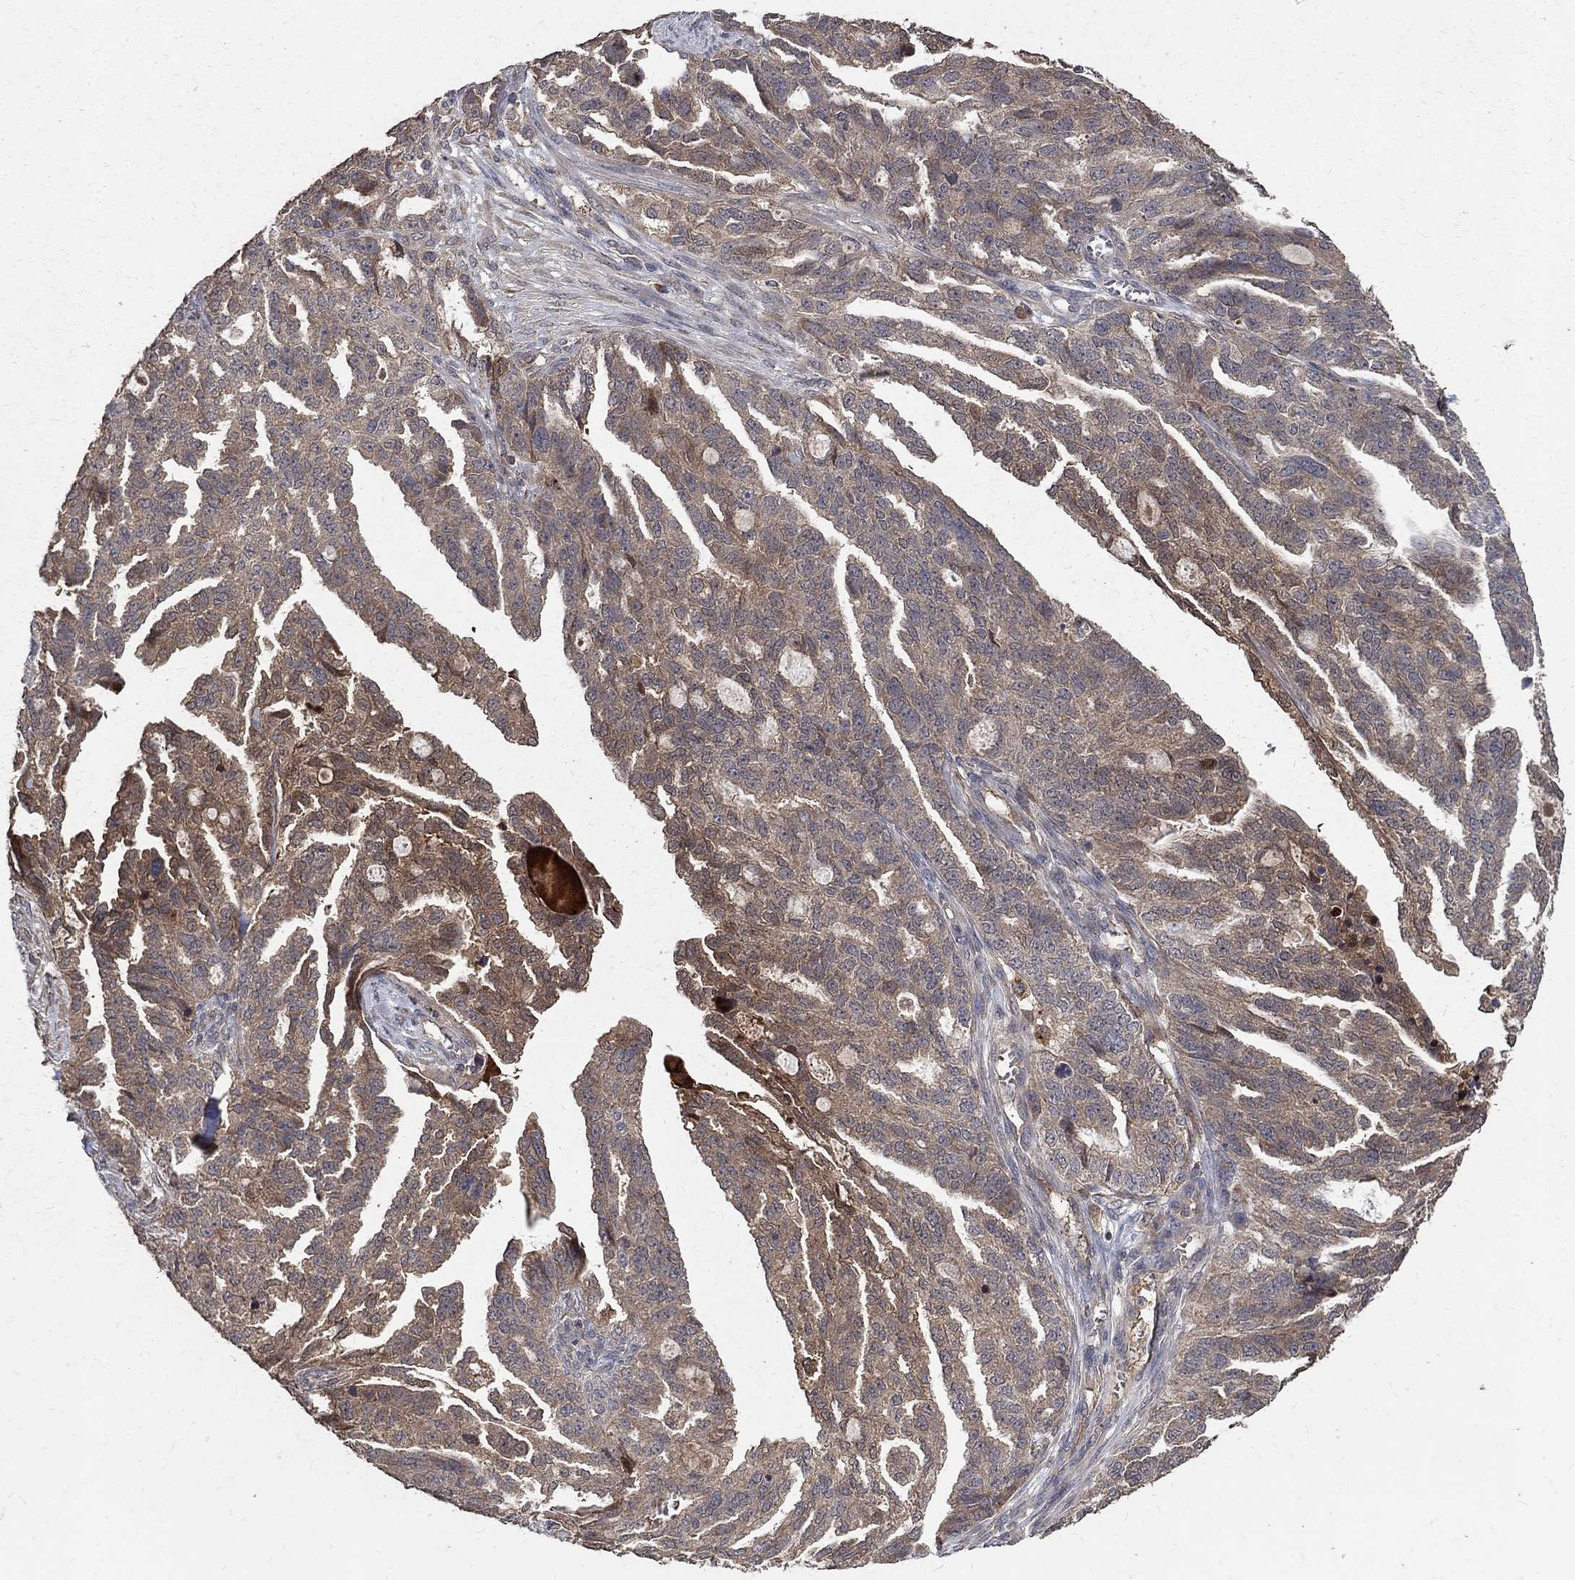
{"staining": {"intensity": "weak", "quantity": "25%-75%", "location": "cytoplasmic/membranous"}, "tissue": "ovarian cancer", "cell_type": "Tumor cells", "image_type": "cancer", "snomed": [{"axis": "morphology", "description": "Cystadenocarcinoma, serous, NOS"}, {"axis": "topography", "description": "Ovary"}], "caption": "Ovarian cancer (serous cystadenocarcinoma) stained with a protein marker displays weak staining in tumor cells.", "gene": "C17orf75", "patient": {"sex": "female", "age": 51}}